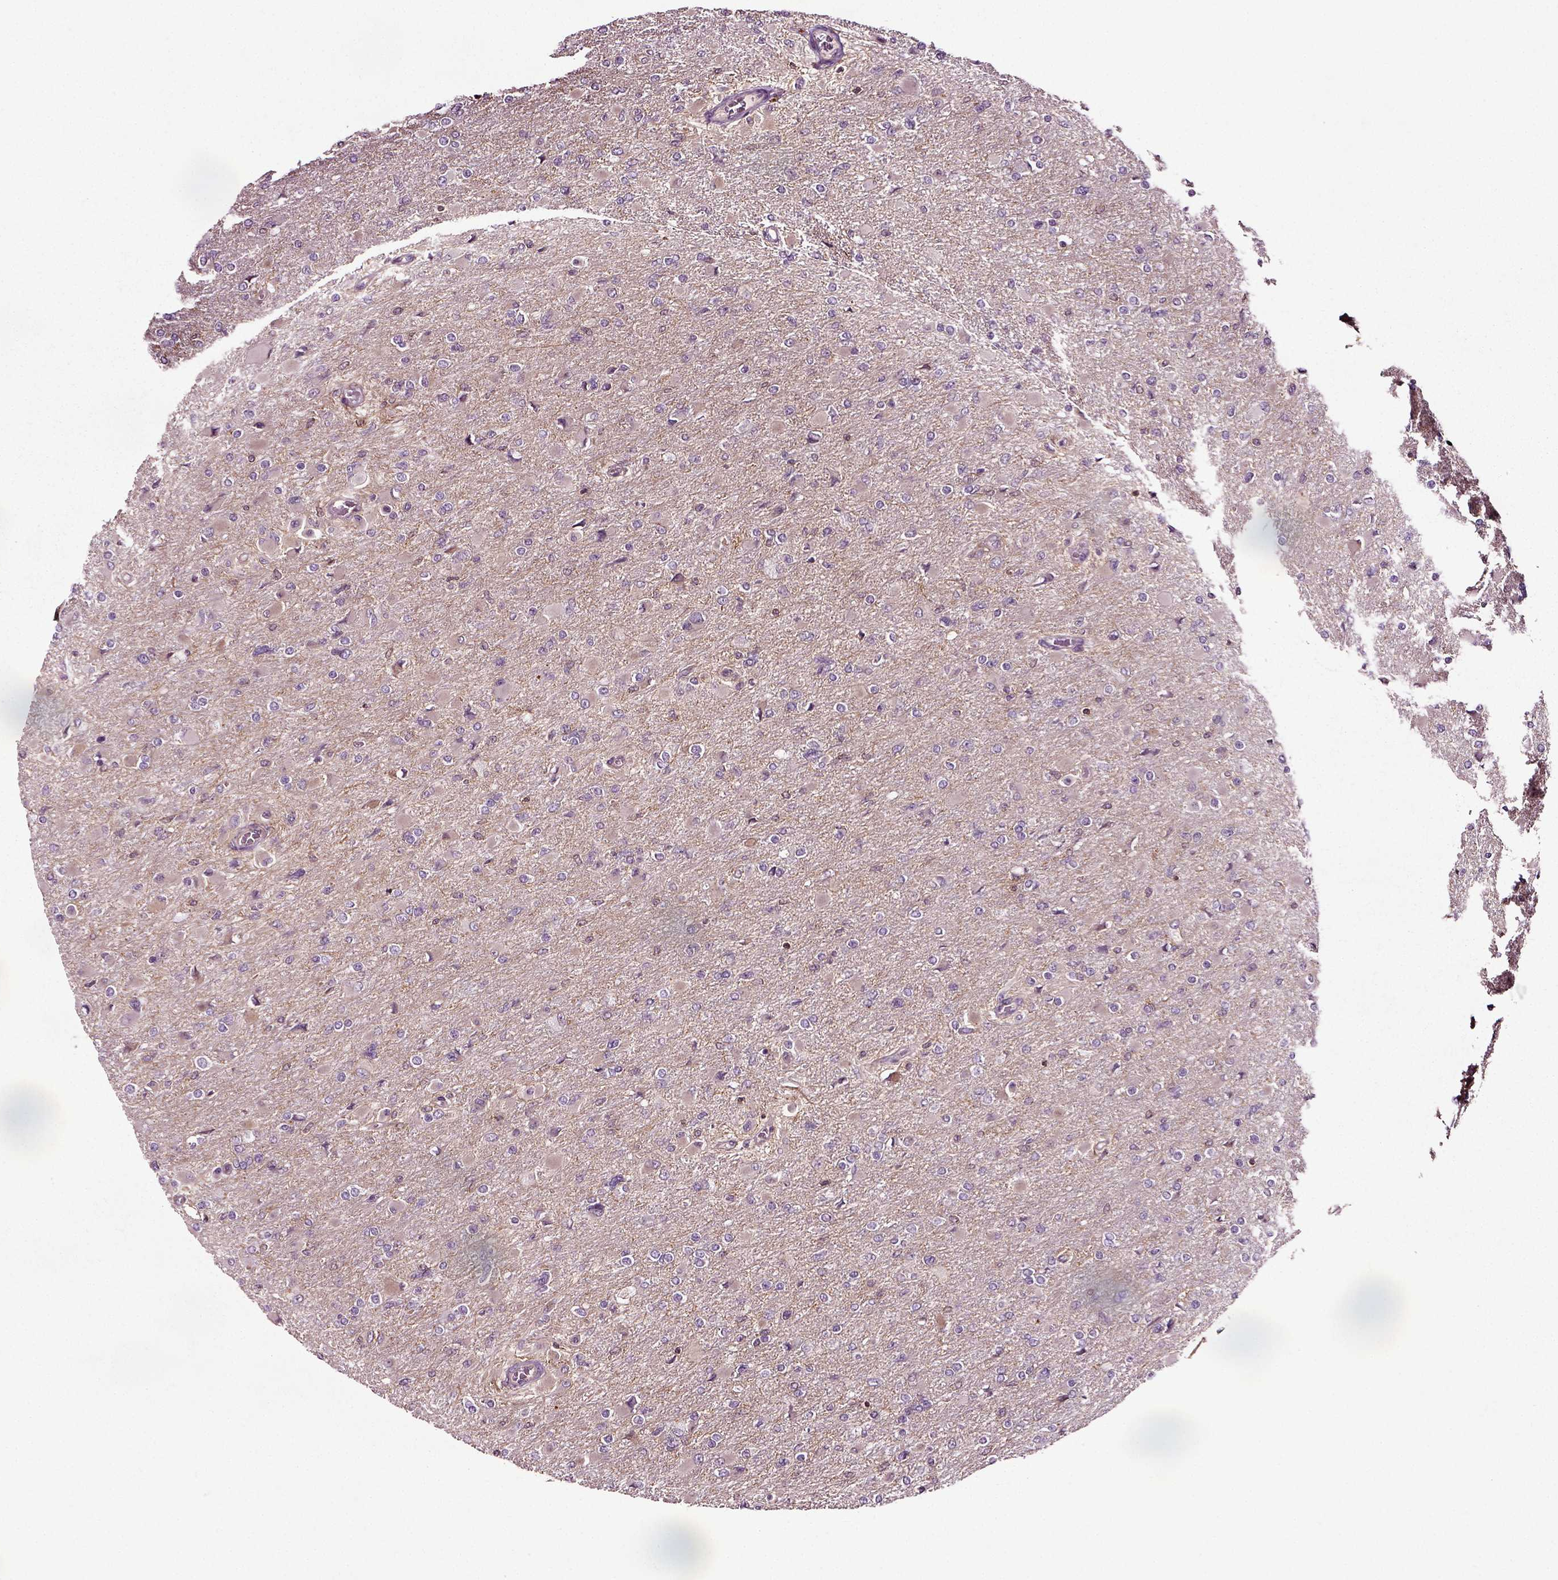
{"staining": {"intensity": "negative", "quantity": "none", "location": "none"}, "tissue": "glioma", "cell_type": "Tumor cells", "image_type": "cancer", "snomed": [{"axis": "morphology", "description": "Glioma, malignant, High grade"}, {"axis": "topography", "description": "Cerebral cortex"}], "caption": "Tumor cells show no significant positivity in malignant glioma (high-grade).", "gene": "RHOF", "patient": {"sex": "female", "age": 36}}